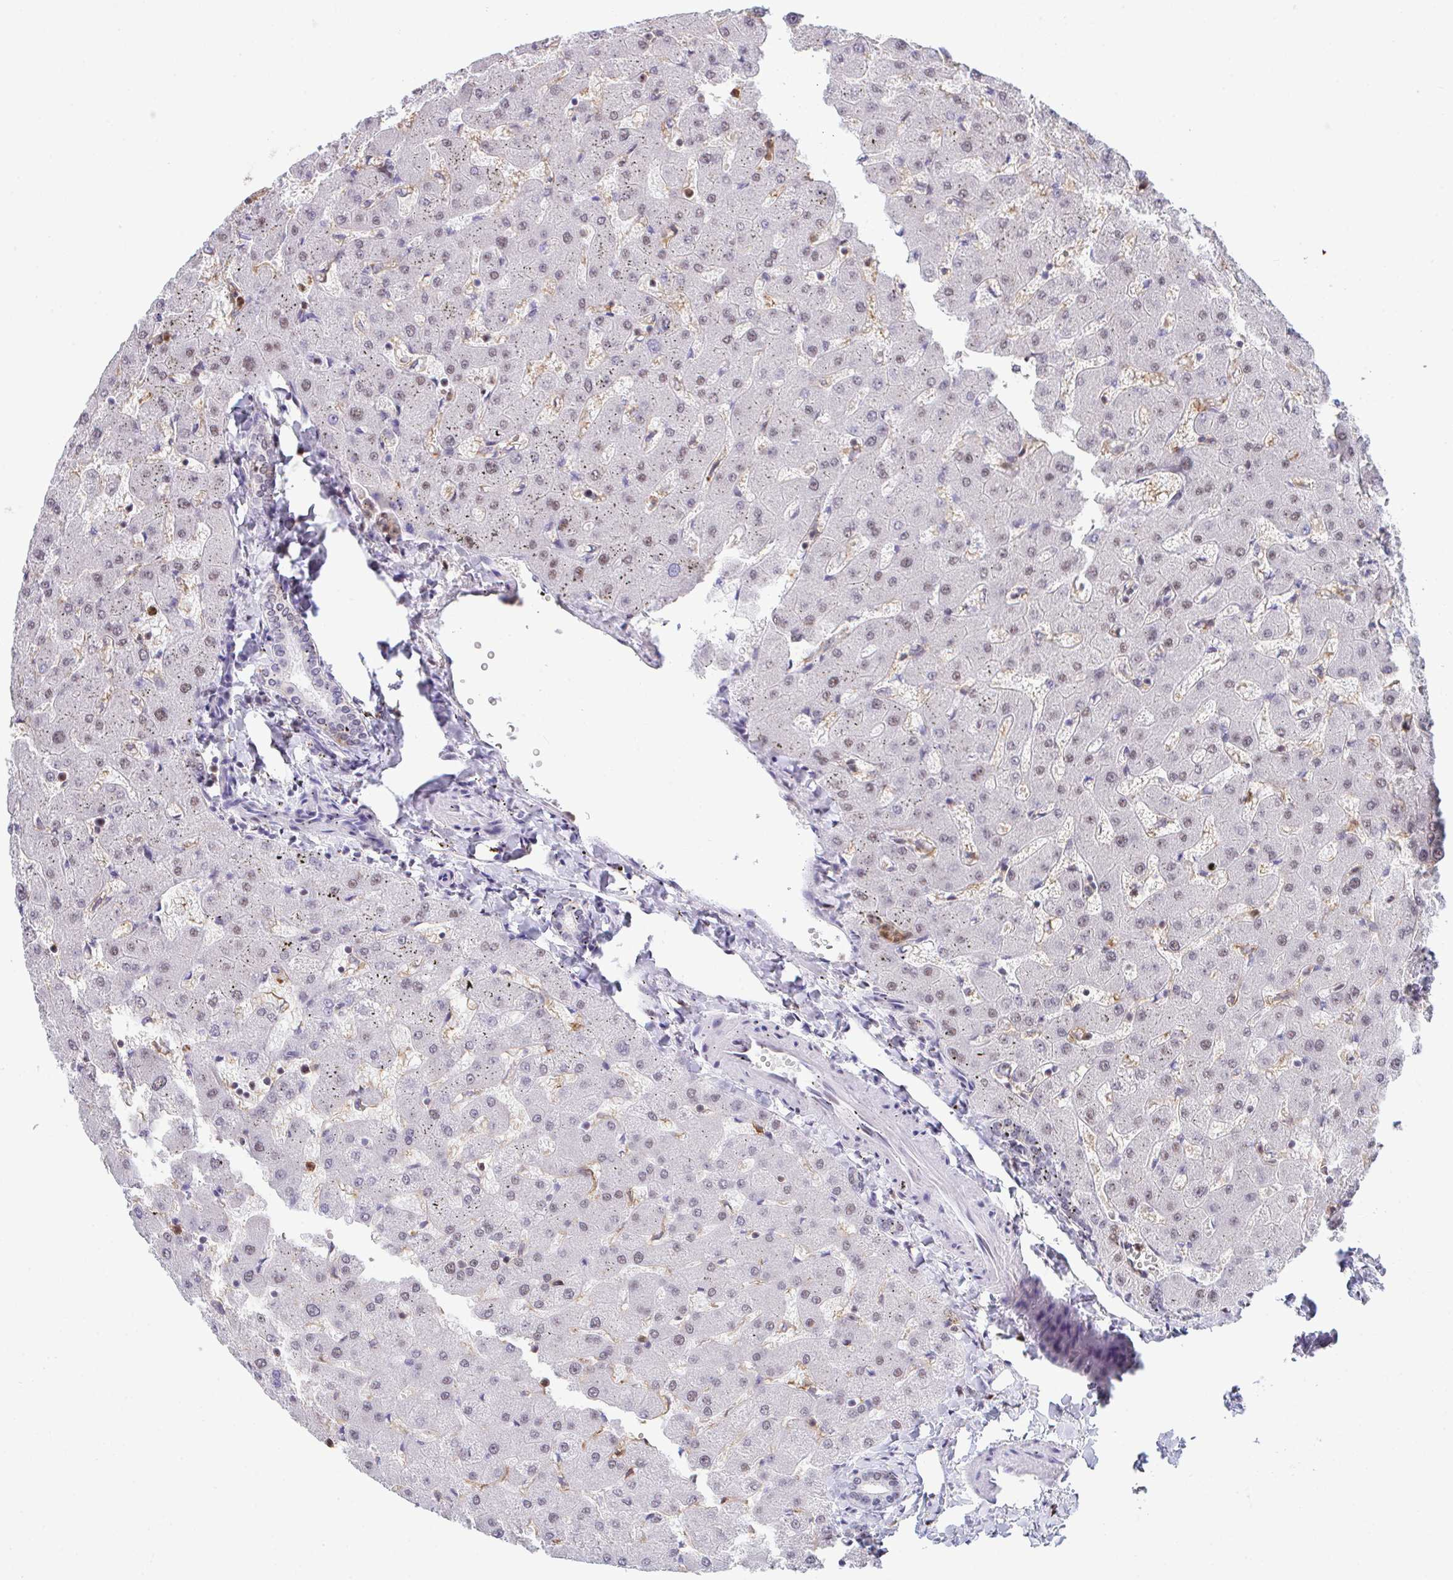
{"staining": {"intensity": "weak", "quantity": "<25%", "location": "nuclear"}, "tissue": "liver", "cell_type": "Cholangiocytes", "image_type": "normal", "snomed": [{"axis": "morphology", "description": "Normal tissue, NOS"}, {"axis": "topography", "description": "Liver"}], "caption": "Protein analysis of unremarkable liver displays no significant expression in cholangiocytes. (DAB immunohistochemistry (IHC) visualized using brightfield microscopy, high magnification).", "gene": "OR6K3", "patient": {"sex": "female", "age": 63}}